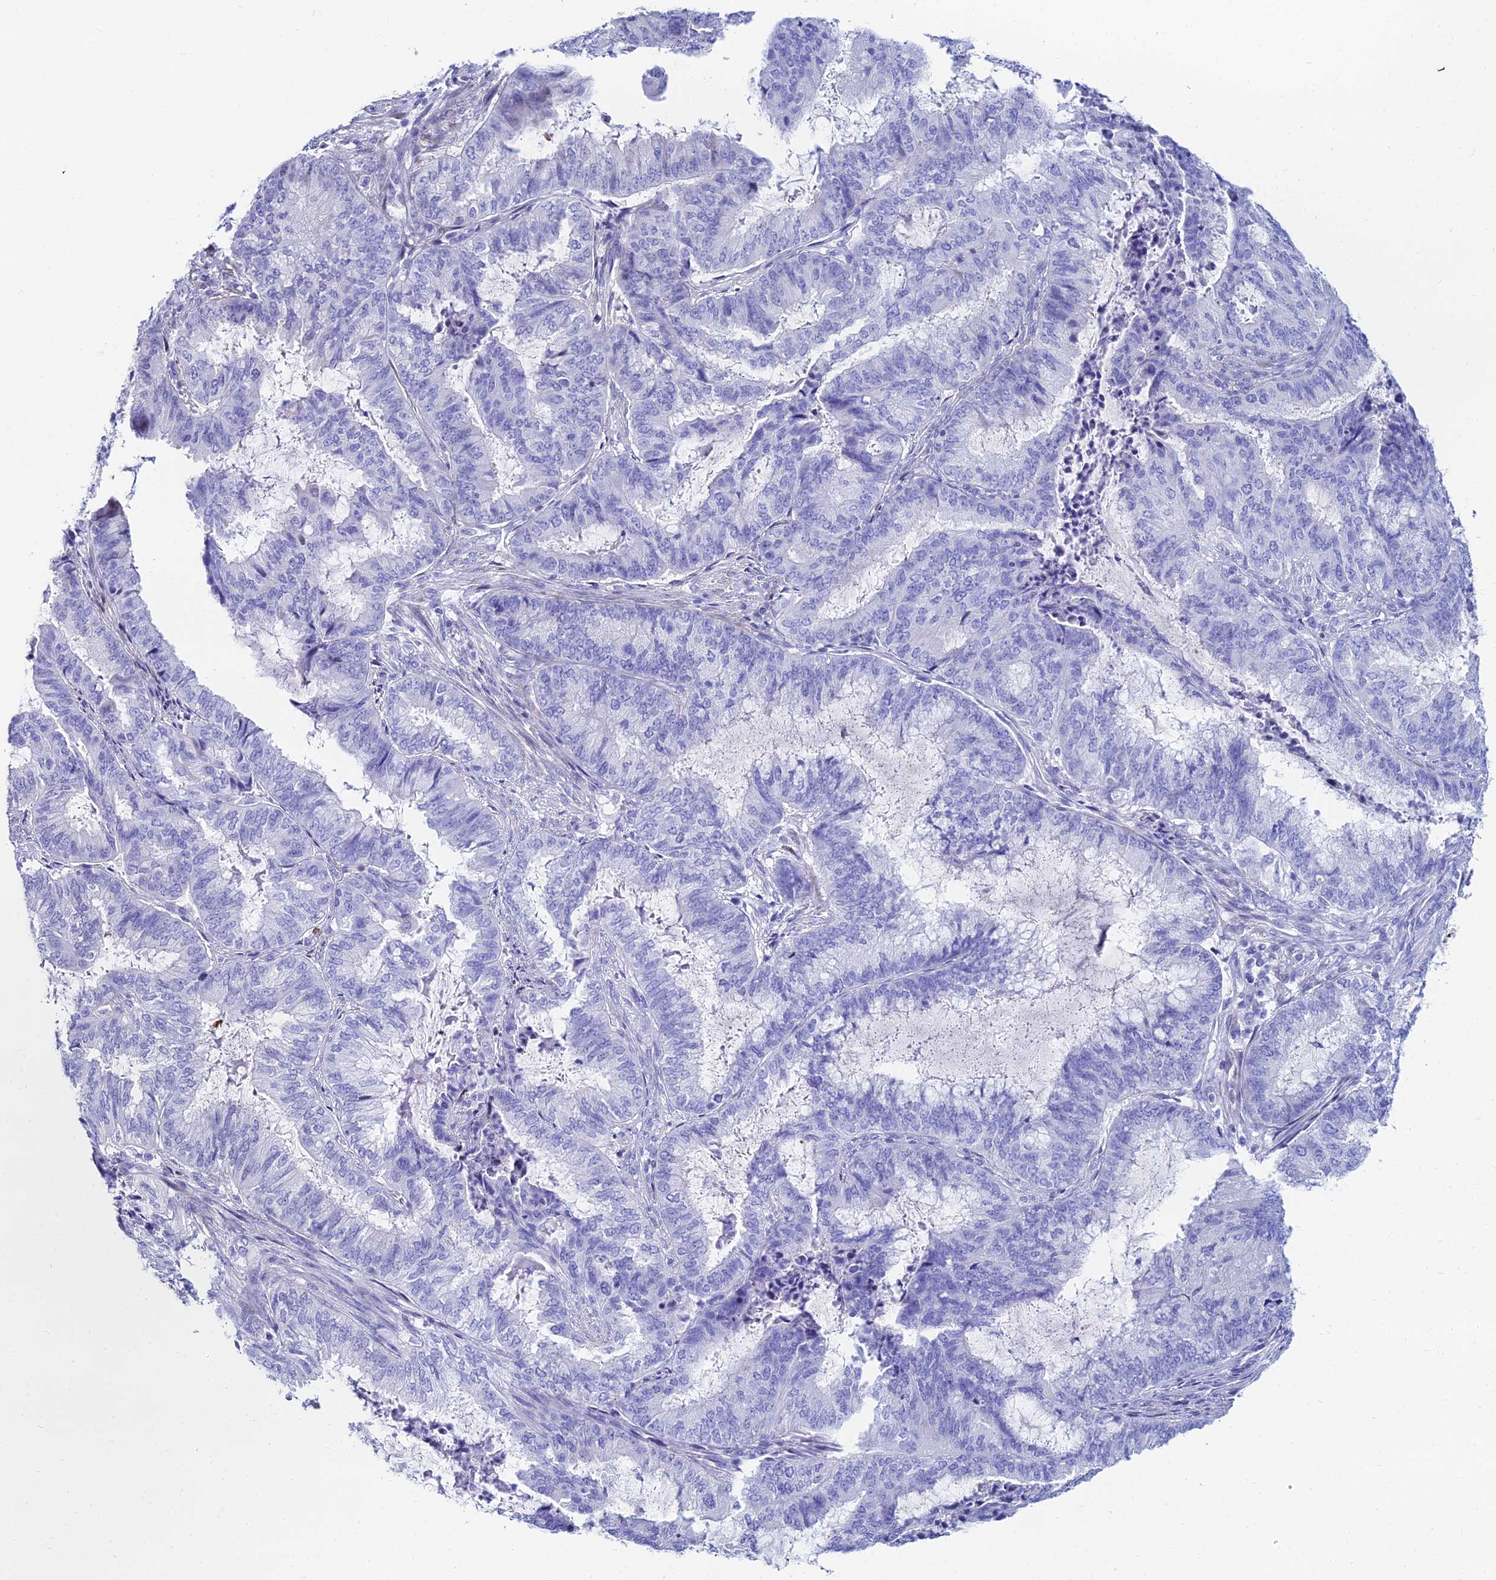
{"staining": {"intensity": "negative", "quantity": "none", "location": "none"}, "tissue": "endometrial cancer", "cell_type": "Tumor cells", "image_type": "cancer", "snomed": [{"axis": "morphology", "description": "Adenocarcinoma, NOS"}, {"axis": "topography", "description": "Endometrium"}], "caption": "Immunohistochemical staining of human endometrial cancer displays no significant expression in tumor cells.", "gene": "HSPA1L", "patient": {"sex": "female", "age": 51}}